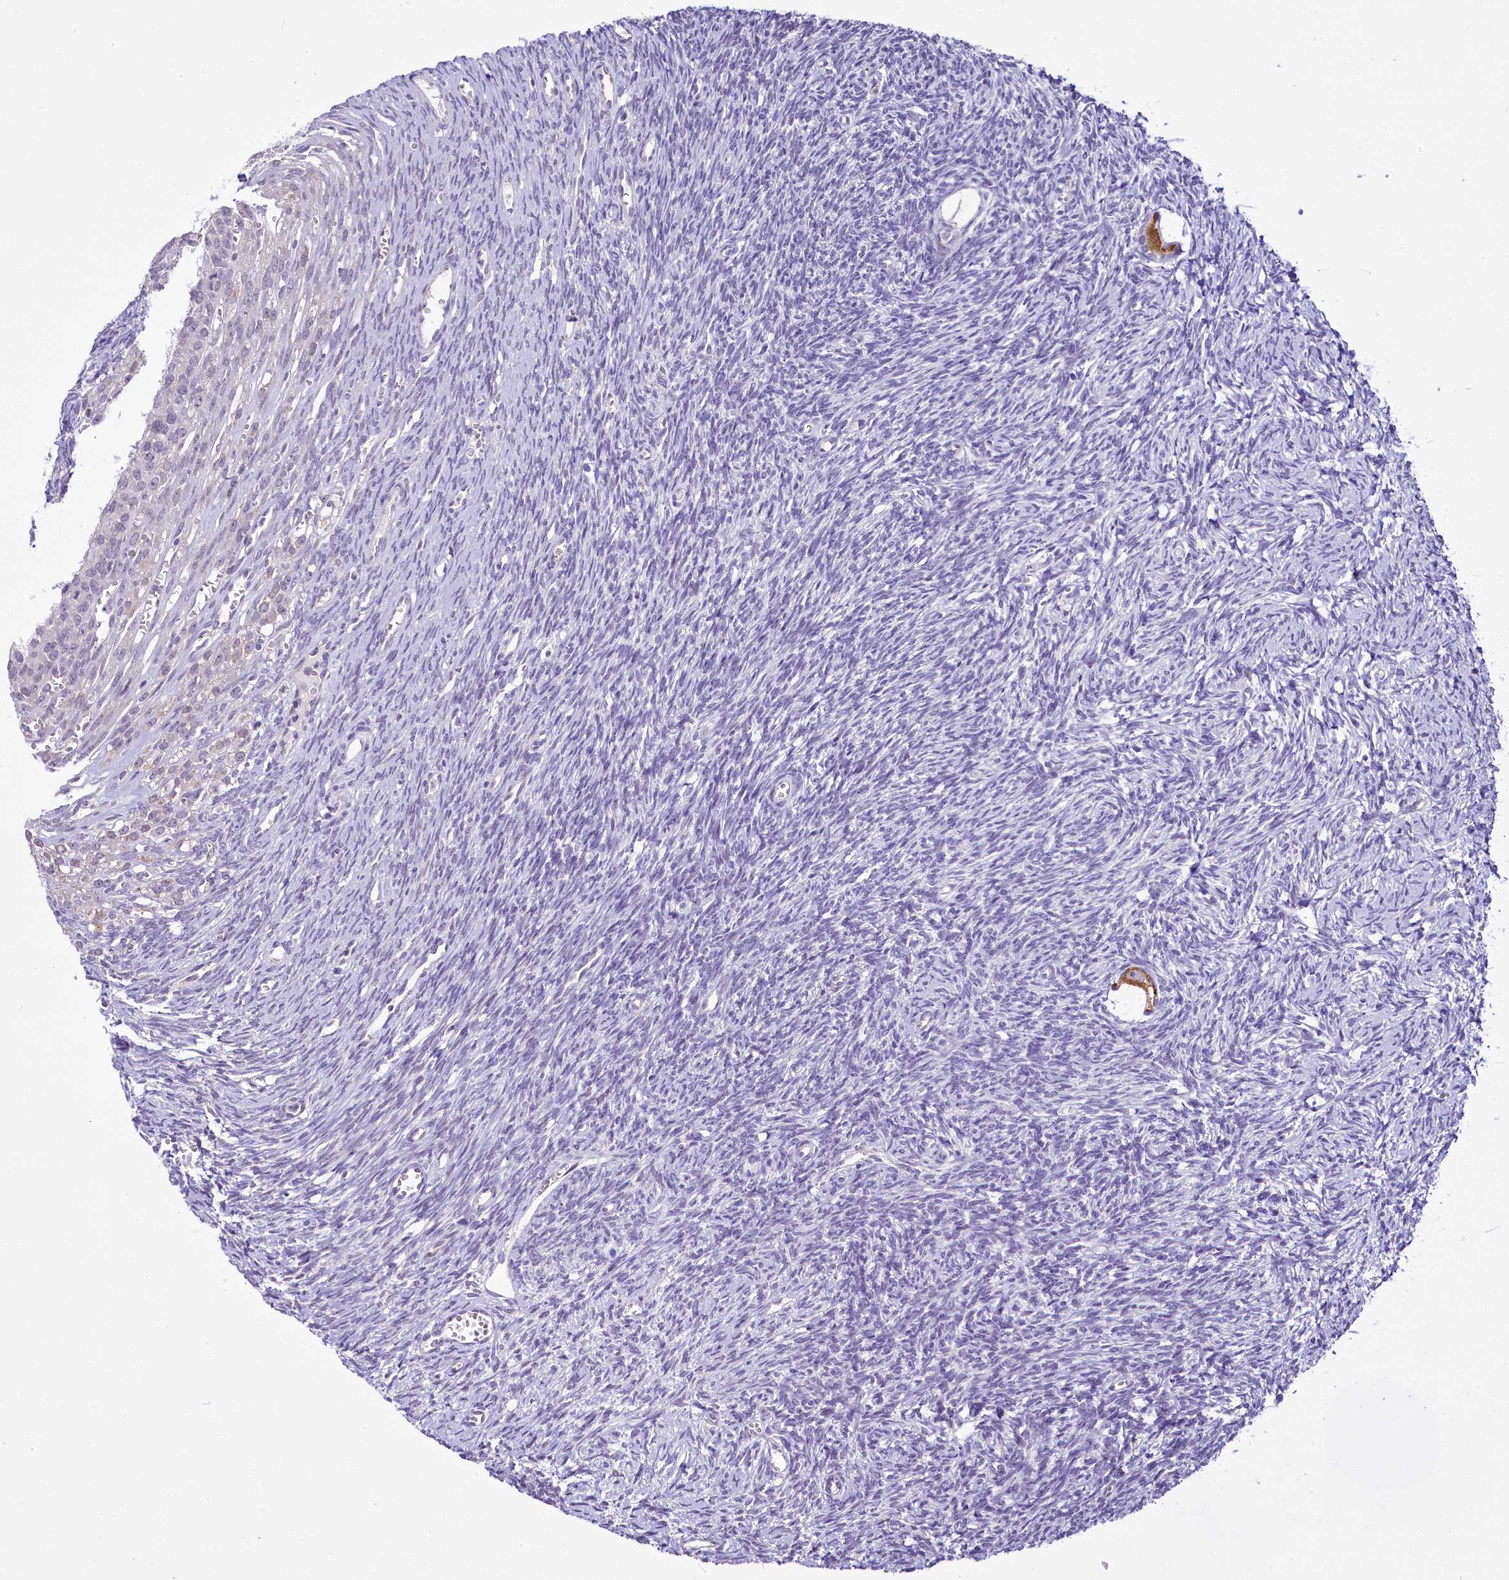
{"staining": {"intensity": "moderate", "quantity": ">75%", "location": "cytoplasmic/membranous"}, "tissue": "ovary", "cell_type": "Follicle cells", "image_type": "normal", "snomed": [{"axis": "morphology", "description": "Normal tissue, NOS"}, {"axis": "topography", "description": "Ovary"}], "caption": "Follicle cells show medium levels of moderate cytoplasmic/membranous expression in approximately >75% of cells in unremarkable human ovary. Nuclei are stained in blue.", "gene": "BANK1", "patient": {"sex": "female", "age": 39}}